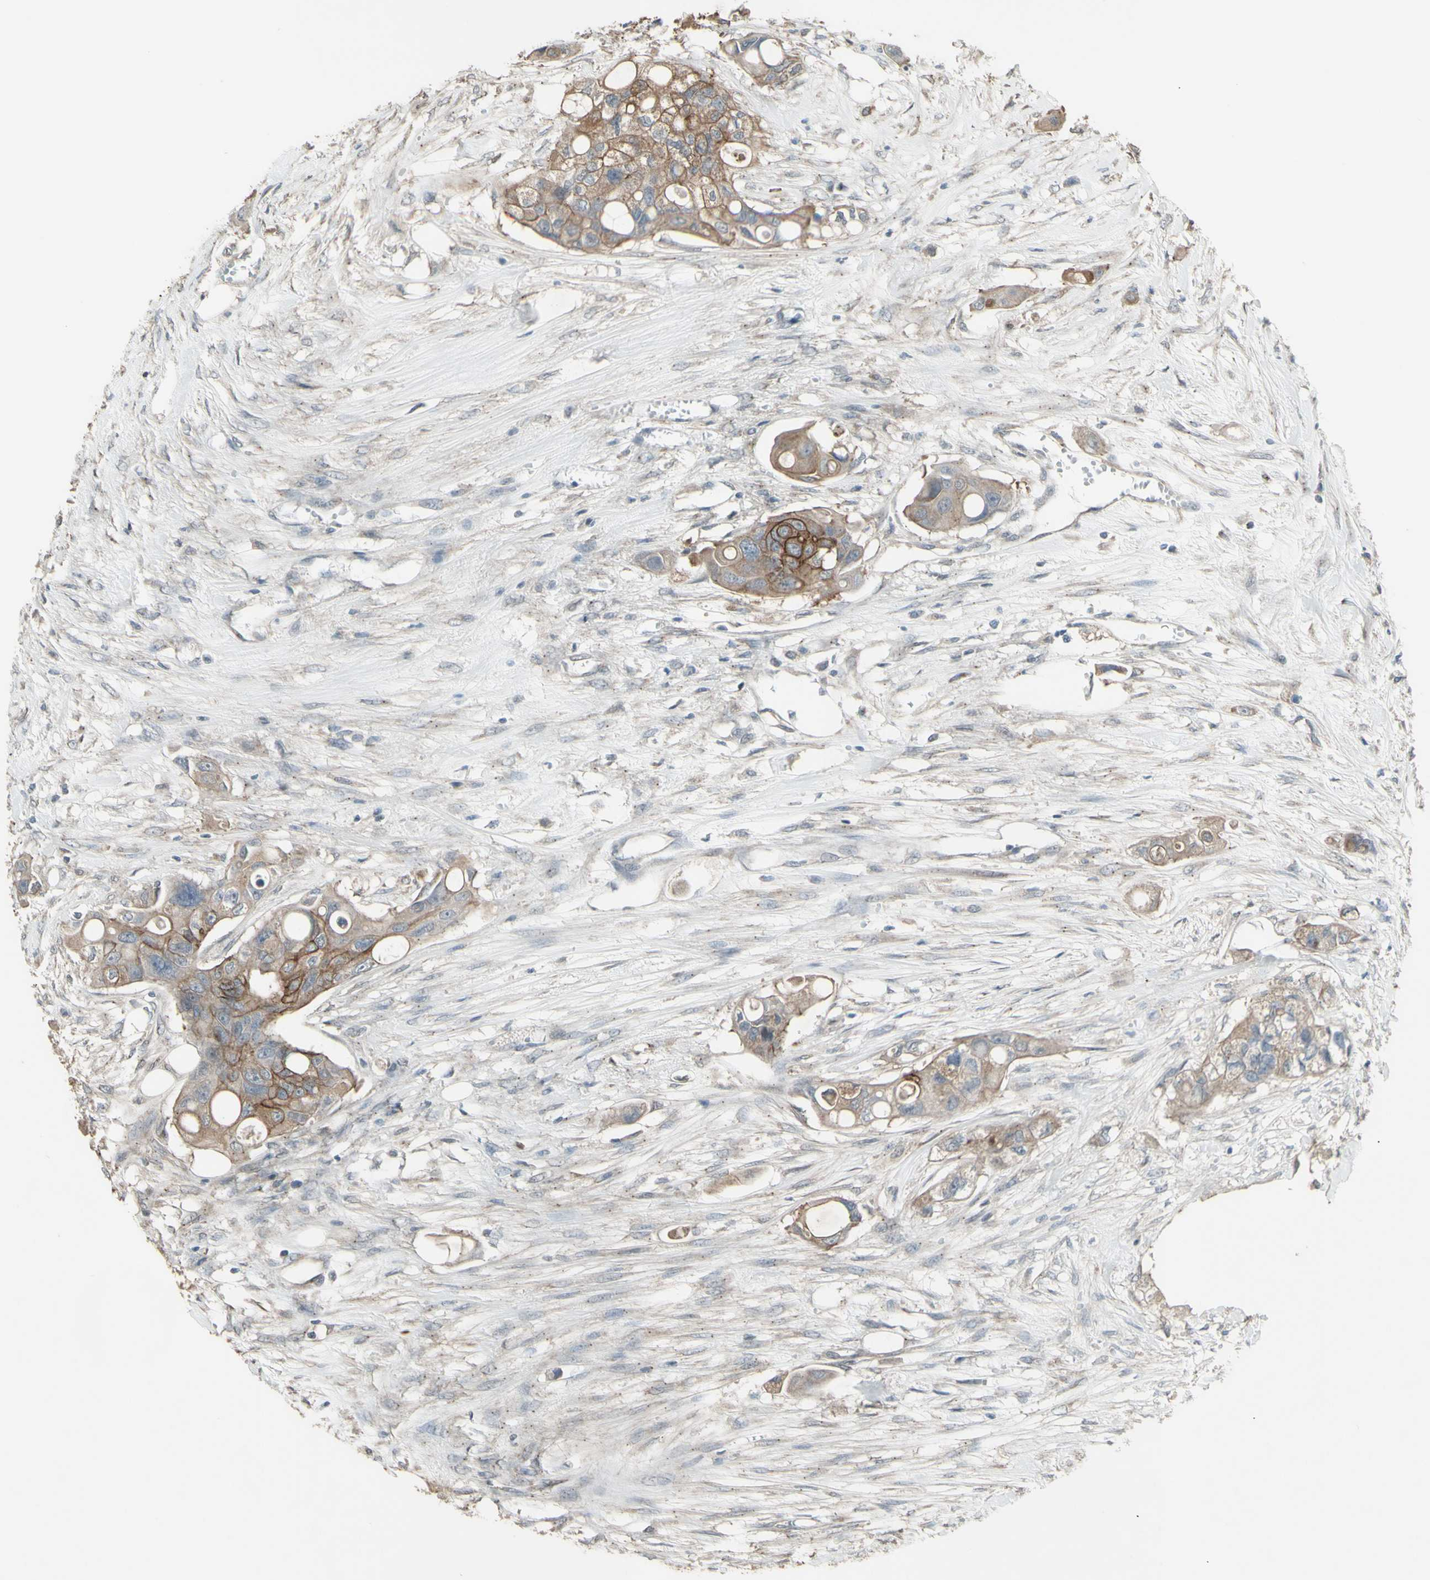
{"staining": {"intensity": "moderate", "quantity": ">75%", "location": "cytoplasmic/membranous"}, "tissue": "colorectal cancer", "cell_type": "Tumor cells", "image_type": "cancer", "snomed": [{"axis": "morphology", "description": "Adenocarcinoma, NOS"}, {"axis": "topography", "description": "Colon"}], "caption": "Immunohistochemistry (IHC) photomicrograph of neoplastic tissue: colorectal adenocarcinoma stained using immunohistochemistry displays medium levels of moderate protein expression localized specifically in the cytoplasmic/membranous of tumor cells, appearing as a cytoplasmic/membranous brown color.", "gene": "FXYD3", "patient": {"sex": "female", "age": 57}}